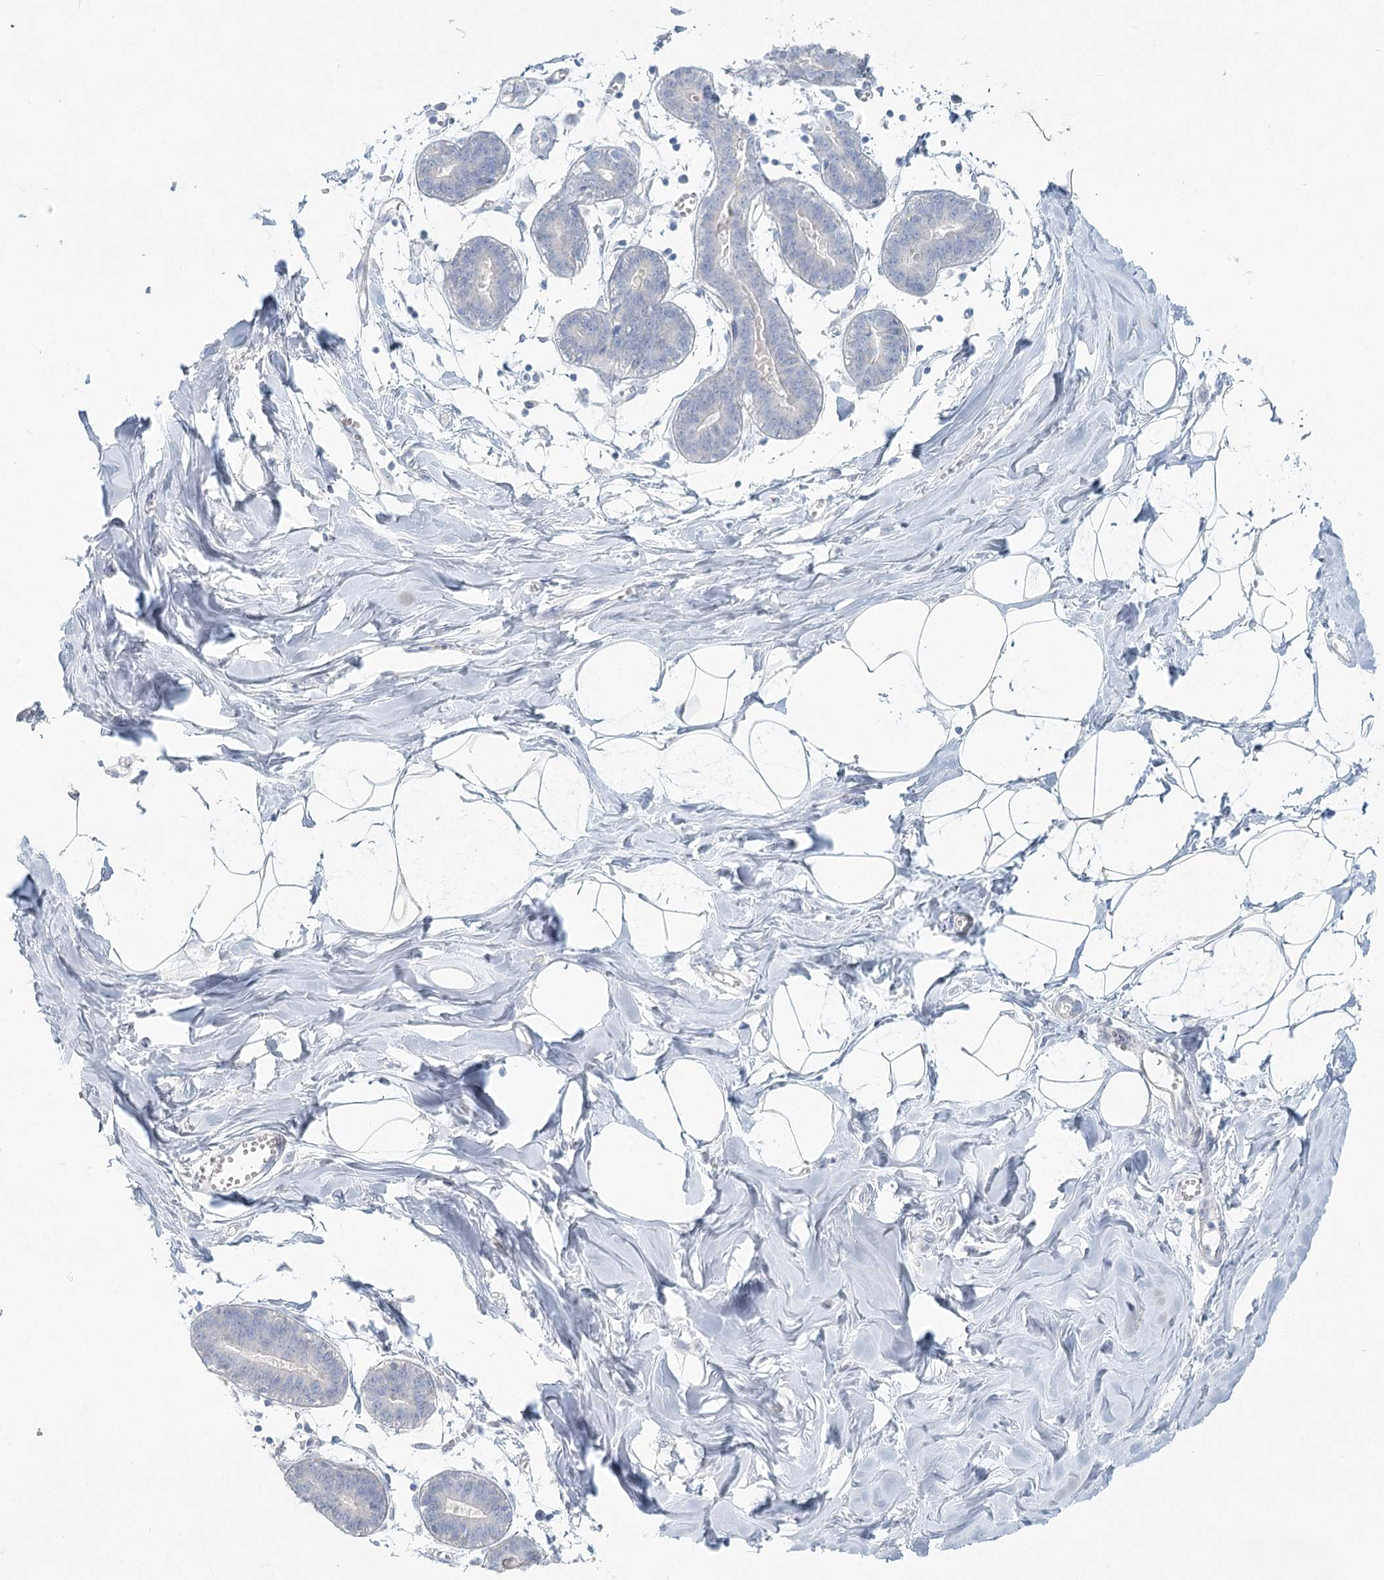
{"staining": {"intensity": "negative", "quantity": "none", "location": "none"}, "tissue": "breast", "cell_type": "Adipocytes", "image_type": "normal", "snomed": [{"axis": "morphology", "description": "Normal tissue, NOS"}, {"axis": "topography", "description": "Breast"}], "caption": "Image shows no significant protein expression in adipocytes of normal breast.", "gene": "LRP2BP", "patient": {"sex": "female", "age": 27}}